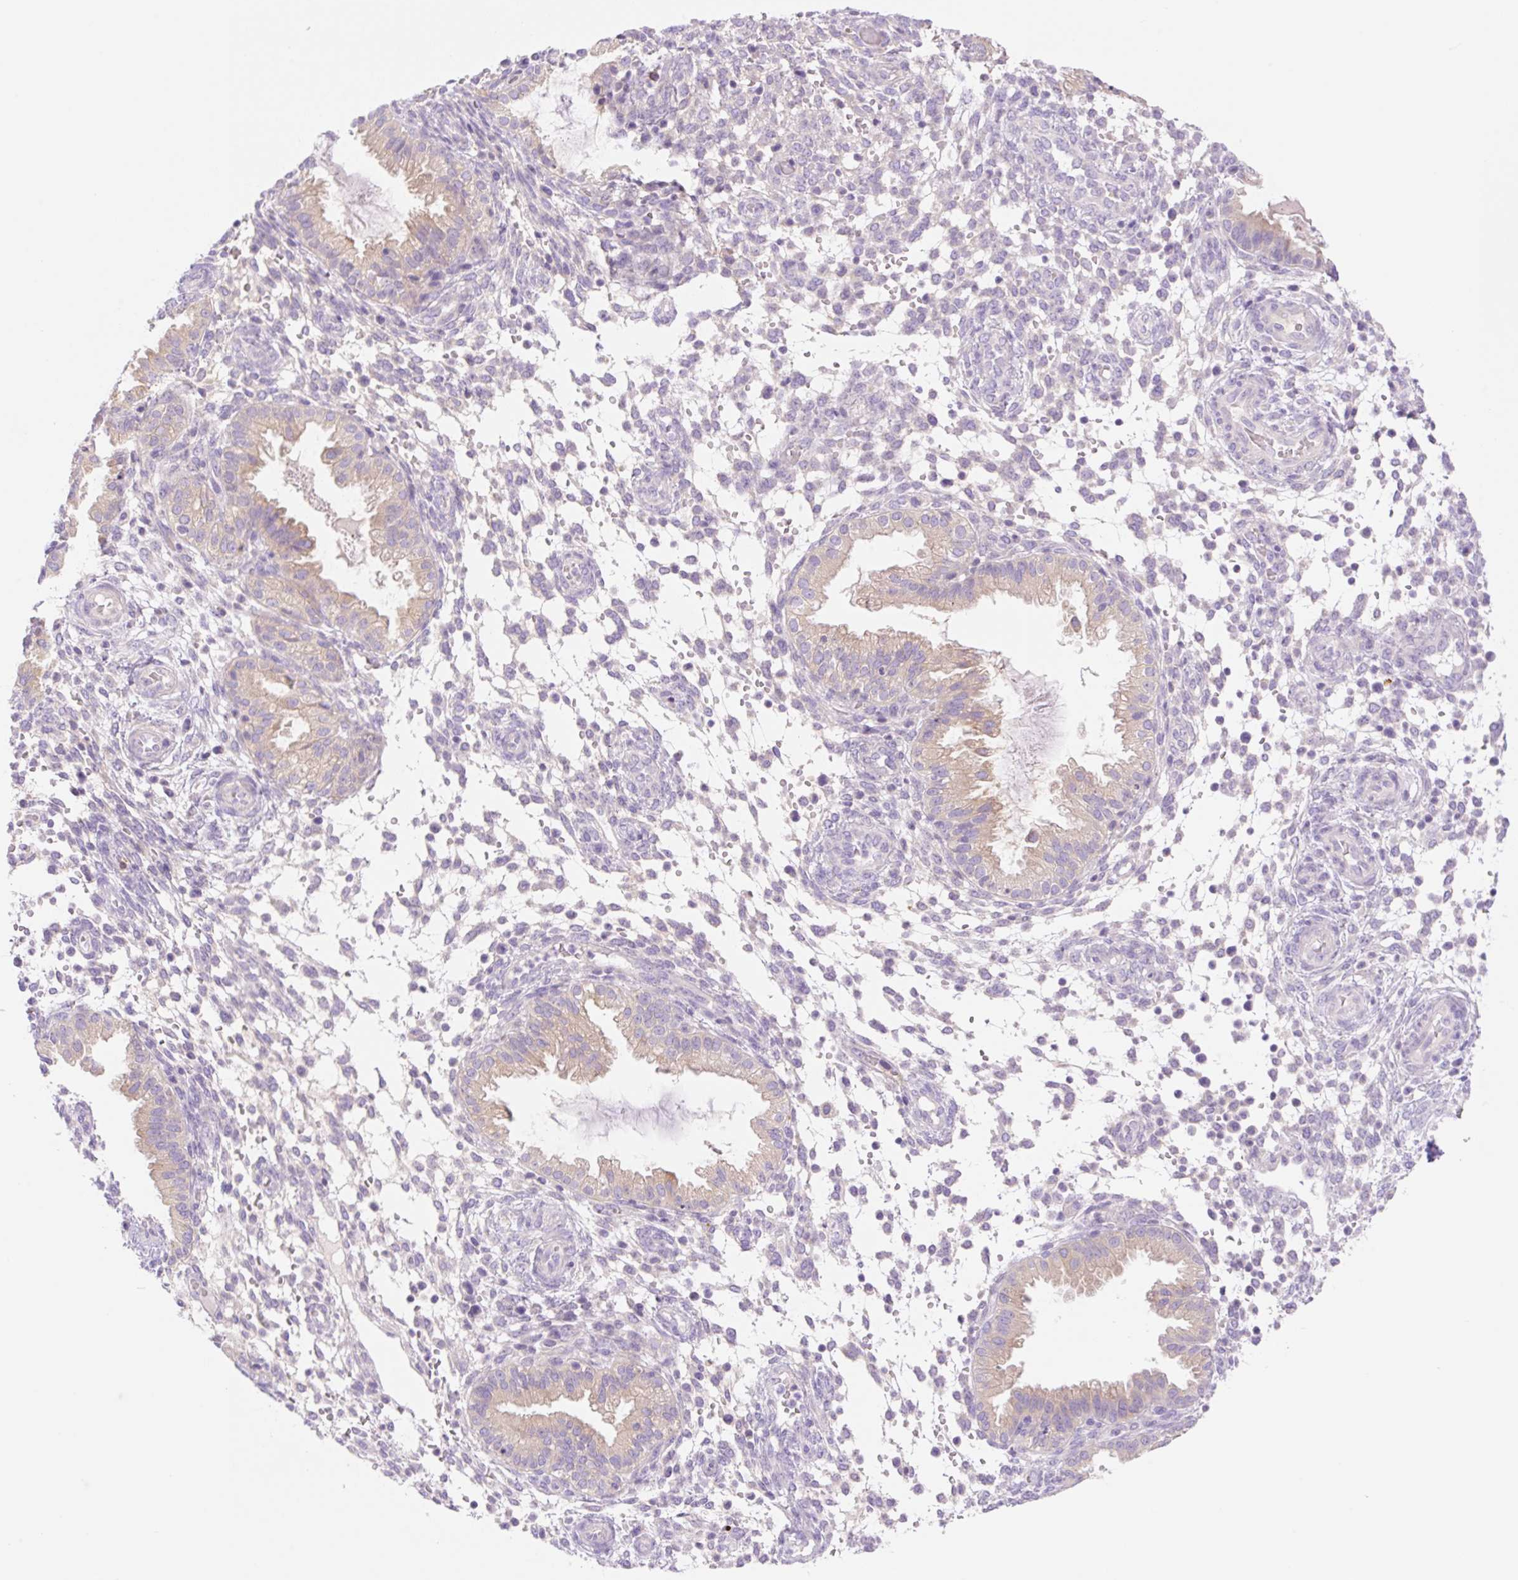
{"staining": {"intensity": "negative", "quantity": "none", "location": "none"}, "tissue": "endometrium", "cell_type": "Cells in endometrial stroma", "image_type": "normal", "snomed": [{"axis": "morphology", "description": "Normal tissue, NOS"}, {"axis": "topography", "description": "Endometrium"}], "caption": "A micrograph of endometrium stained for a protein reveals no brown staining in cells in endometrial stroma. Brightfield microscopy of IHC stained with DAB (3,3'-diaminobenzidine) (brown) and hematoxylin (blue), captured at high magnification.", "gene": "DENND5A", "patient": {"sex": "female", "age": 33}}